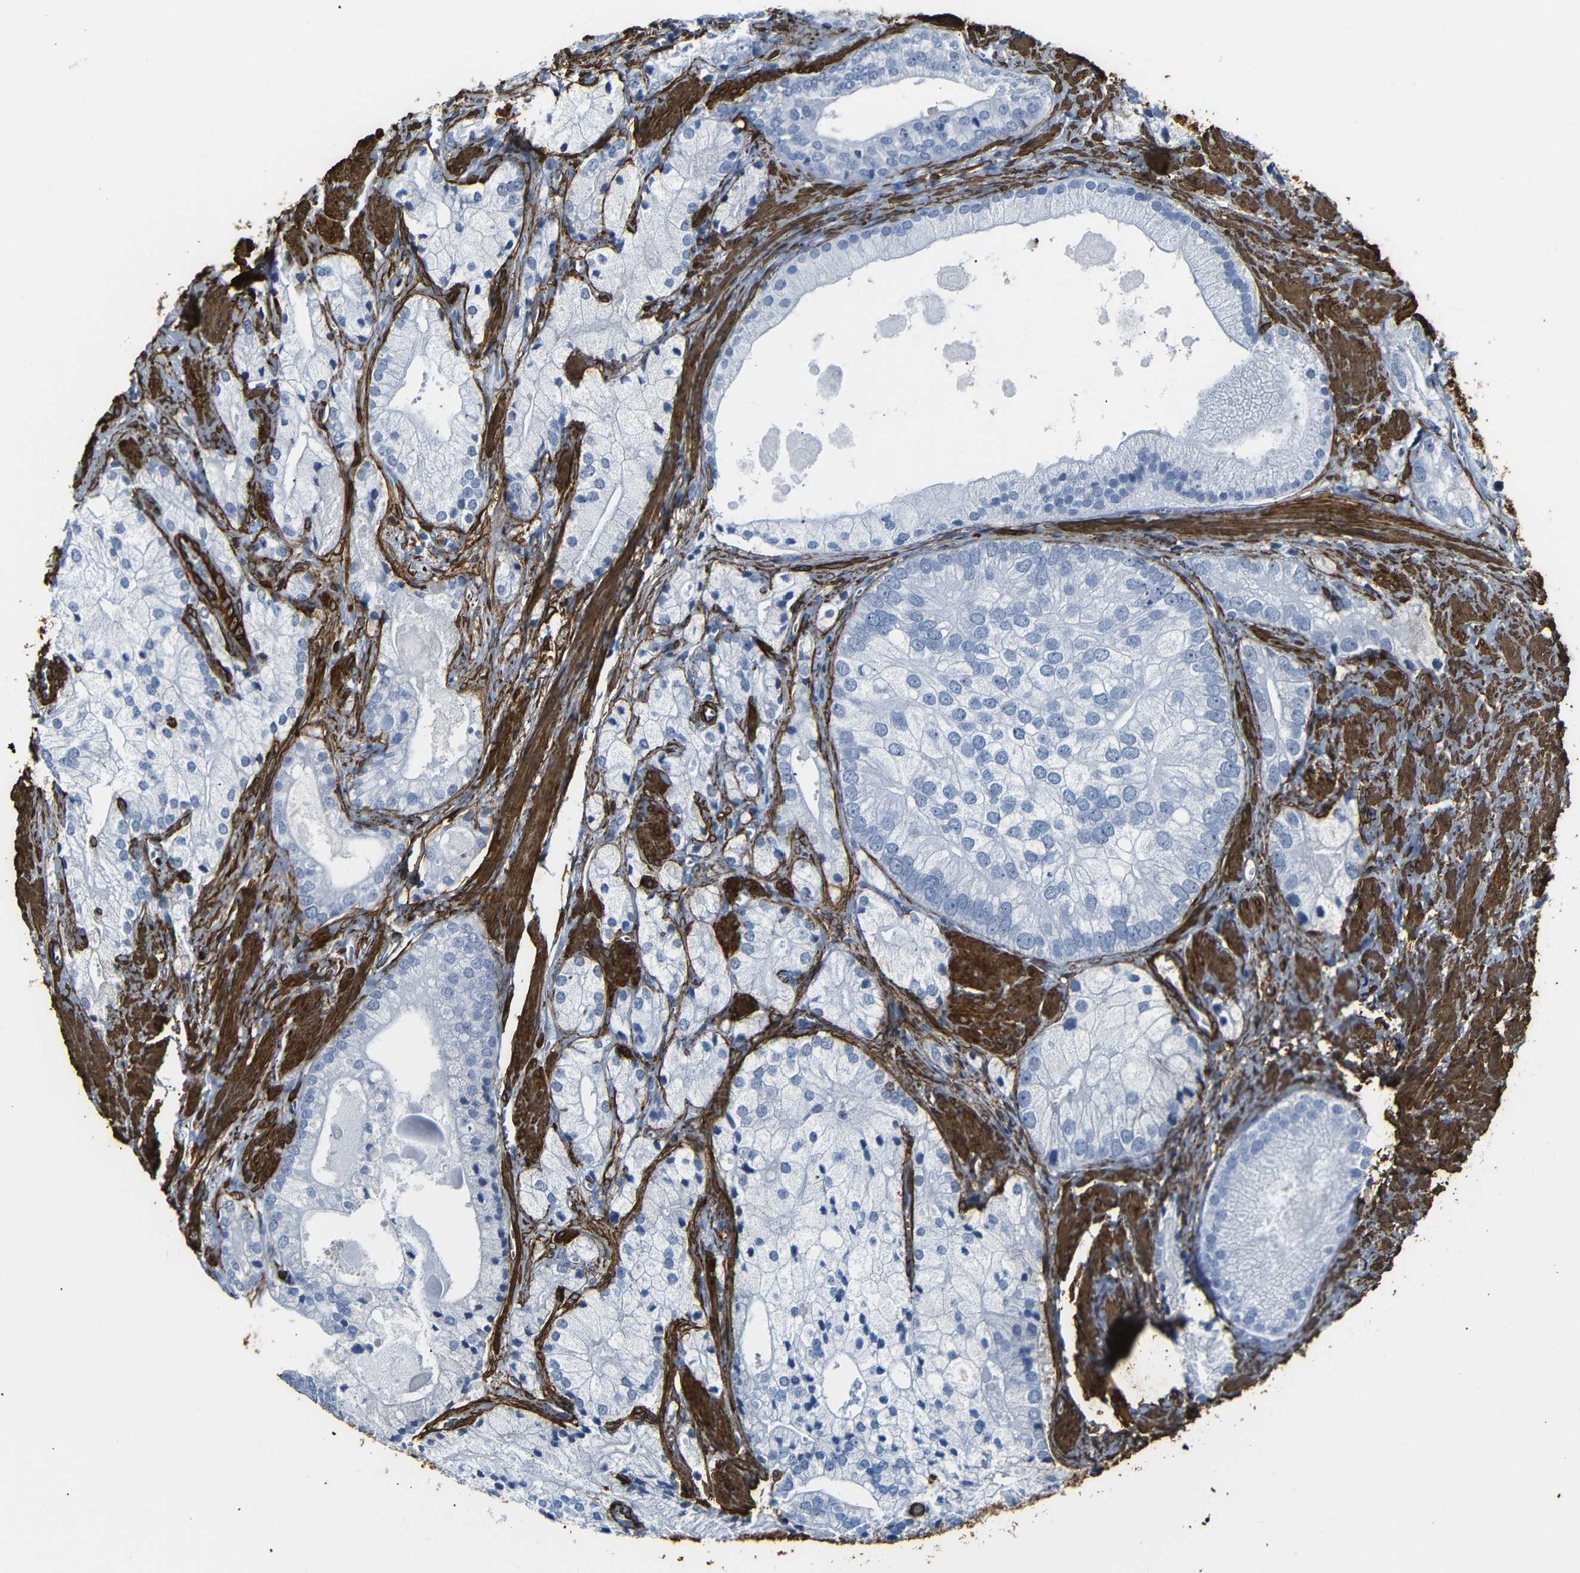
{"staining": {"intensity": "negative", "quantity": "none", "location": "none"}, "tissue": "prostate cancer", "cell_type": "Tumor cells", "image_type": "cancer", "snomed": [{"axis": "morphology", "description": "Adenocarcinoma, Low grade"}, {"axis": "topography", "description": "Prostate"}], "caption": "Prostate cancer (low-grade adenocarcinoma) stained for a protein using IHC displays no positivity tumor cells.", "gene": "ACTA2", "patient": {"sex": "male", "age": 69}}